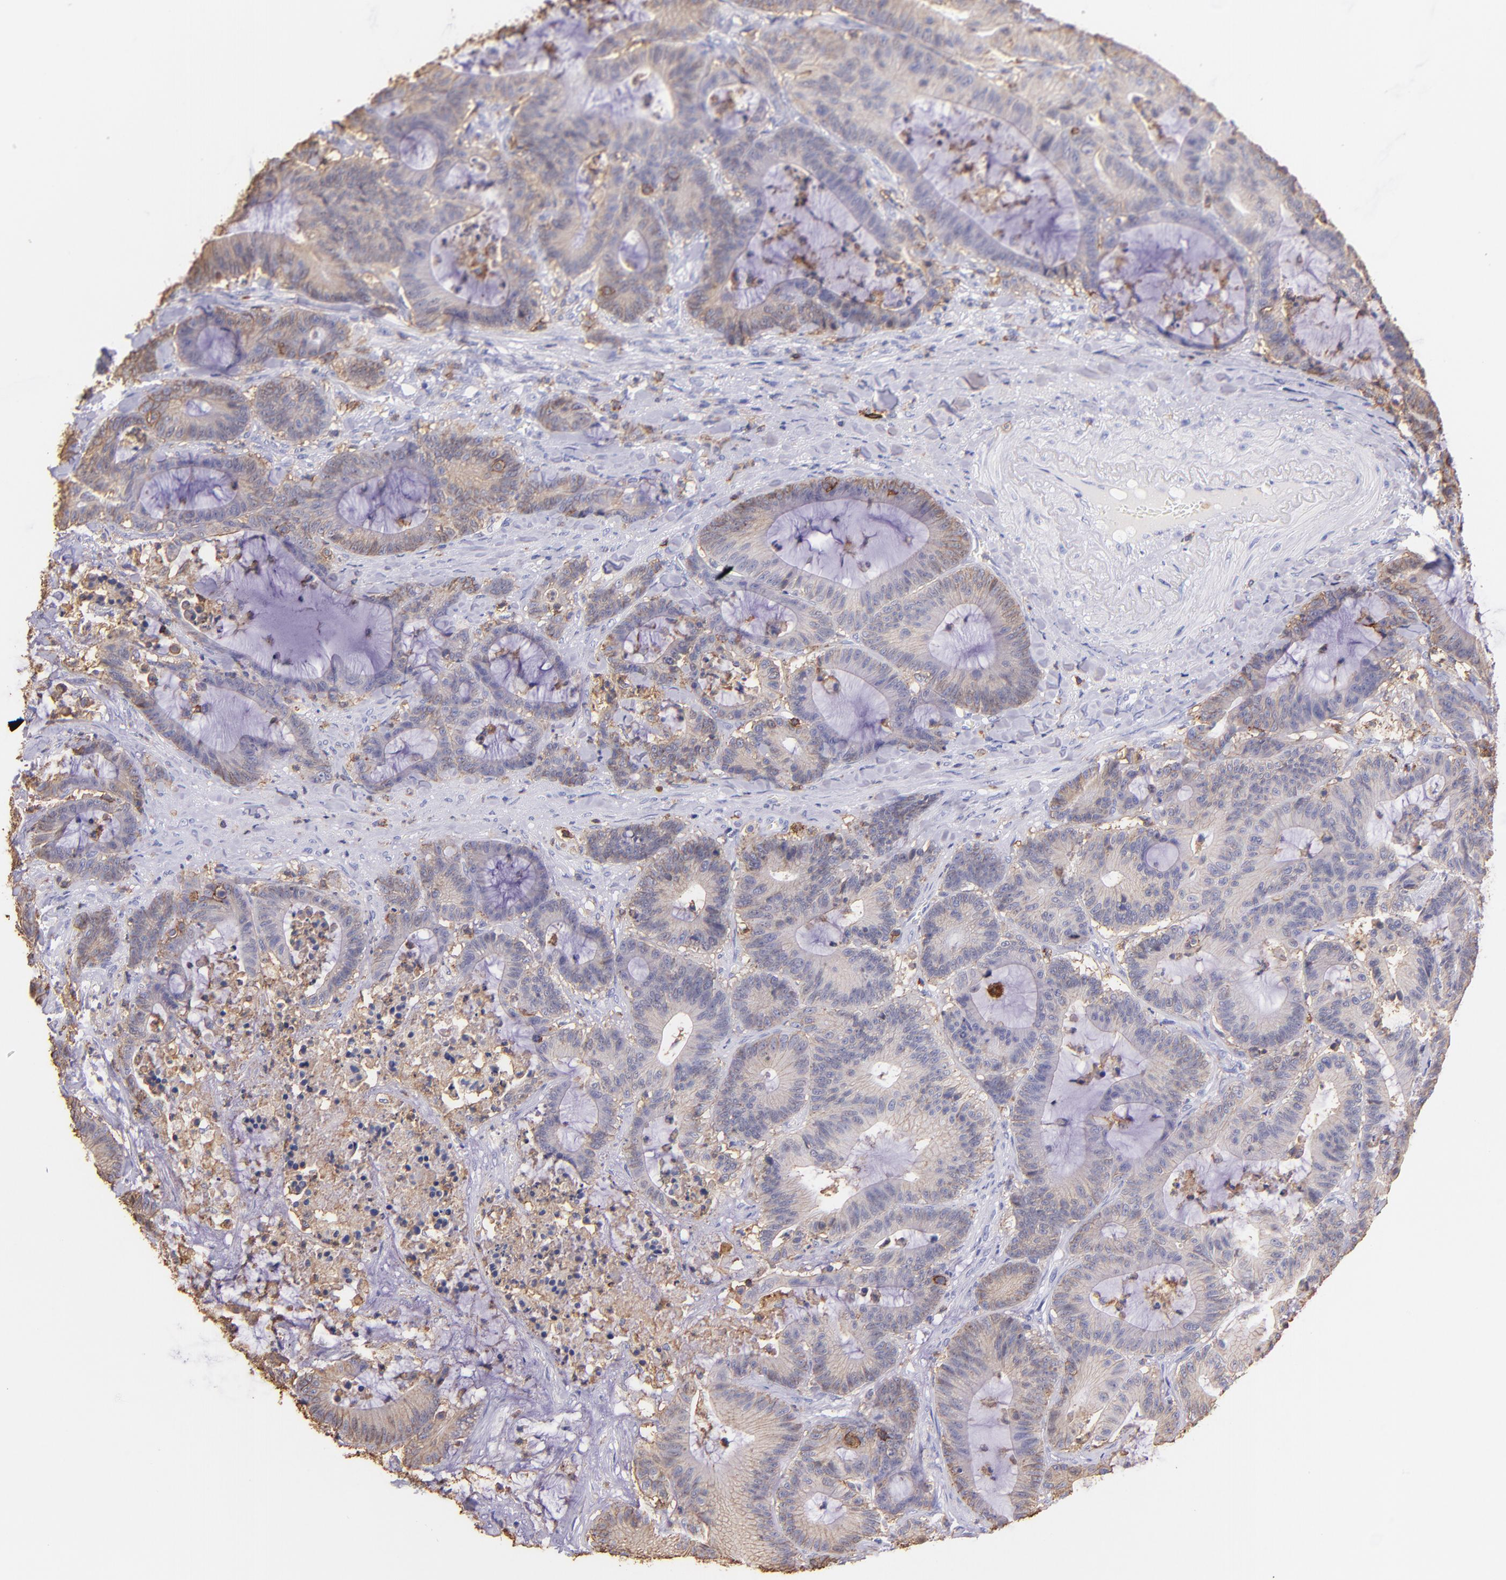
{"staining": {"intensity": "weak", "quantity": "25%-75%", "location": "cytoplasmic/membranous"}, "tissue": "colorectal cancer", "cell_type": "Tumor cells", "image_type": "cancer", "snomed": [{"axis": "morphology", "description": "Adenocarcinoma, NOS"}, {"axis": "topography", "description": "Colon"}], "caption": "Protein staining exhibits weak cytoplasmic/membranous expression in about 25%-75% of tumor cells in colorectal cancer. Immunohistochemistry stains the protein in brown and the nuclei are stained blue.", "gene": "SPN", "patient": {"sex": "female", "age": 84}}